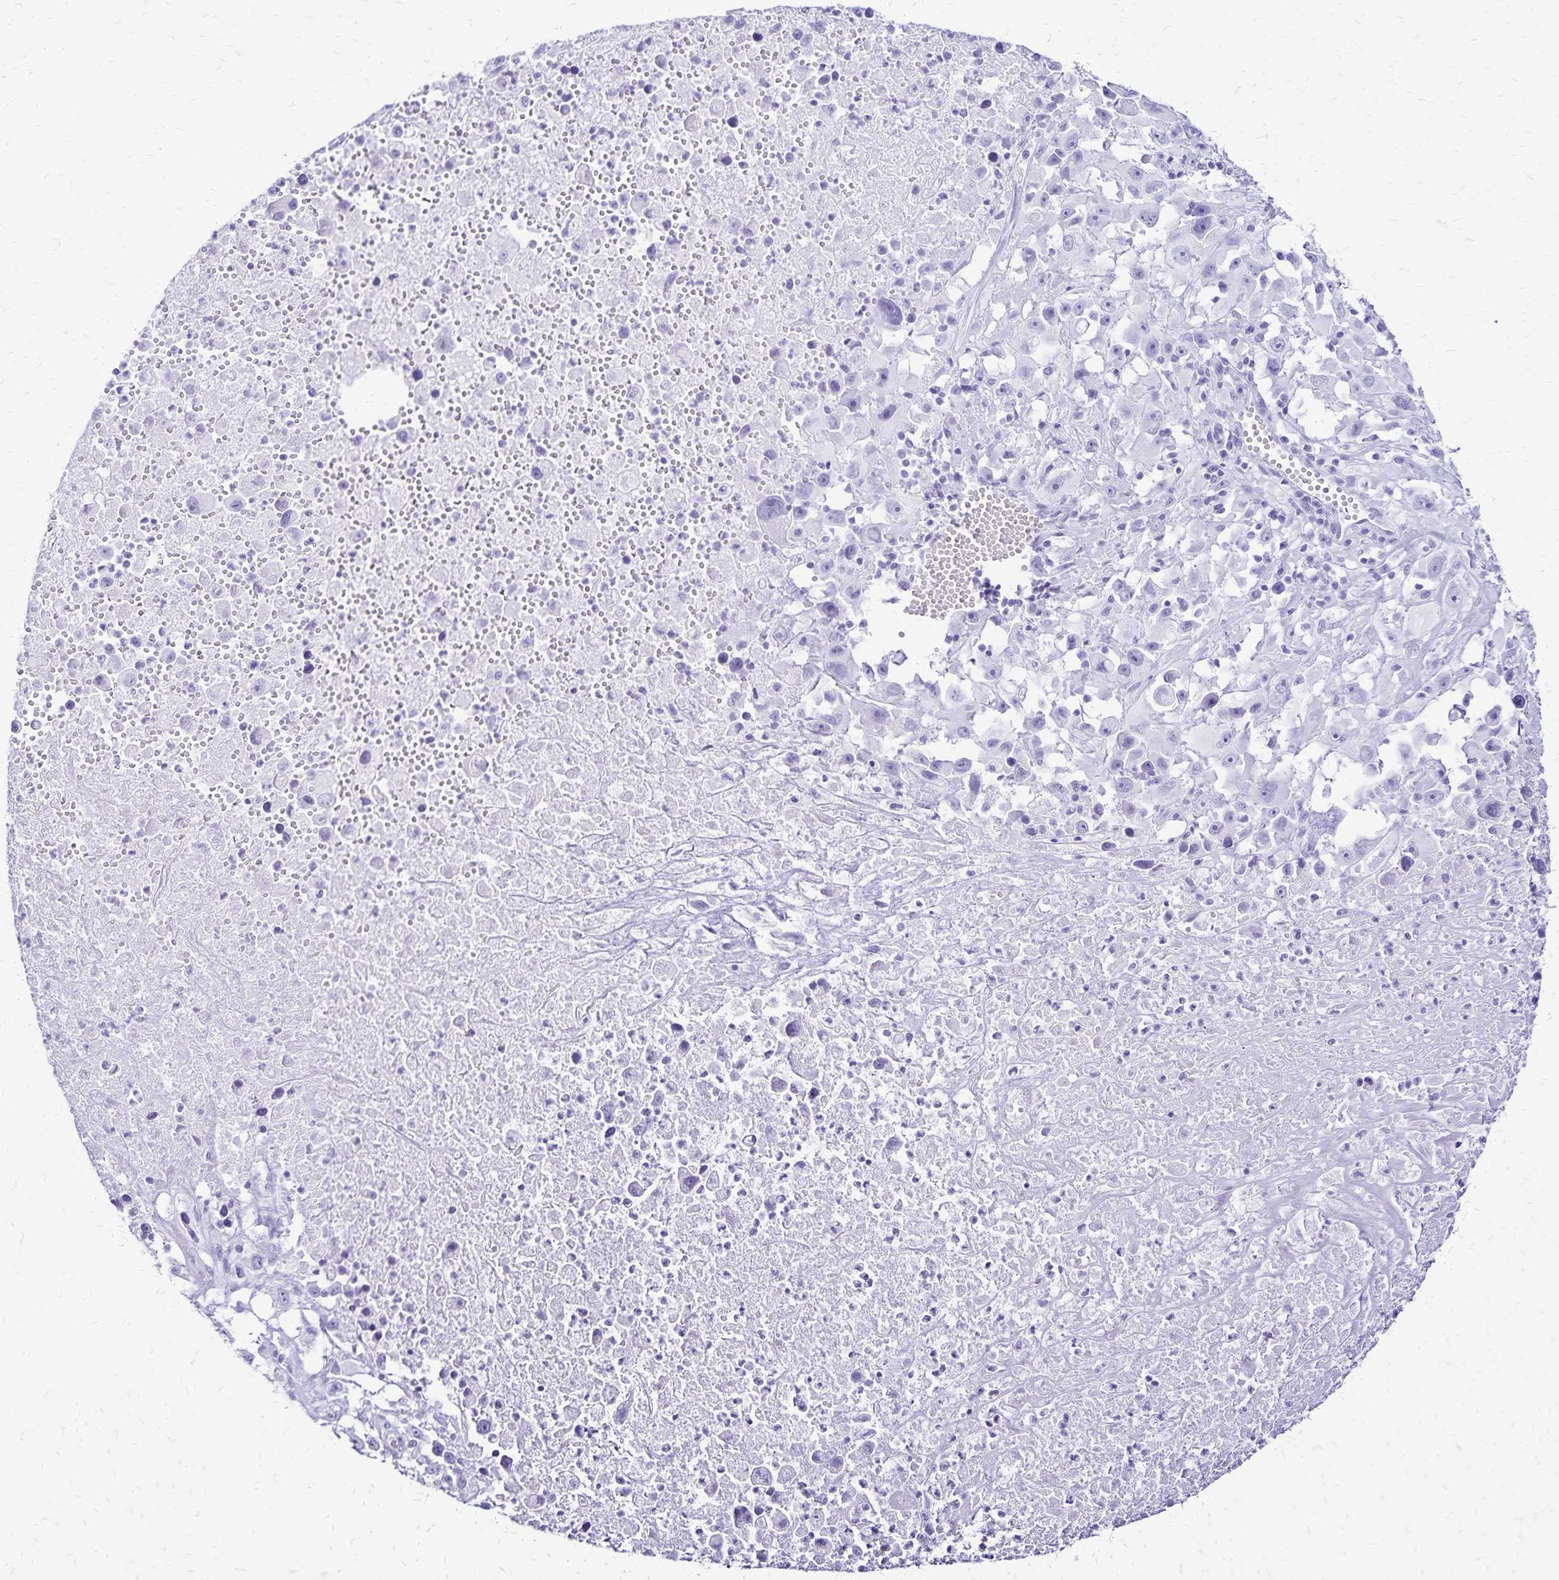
{"staining": {"intensity": "negative", "quantity": "none", "location": "none"}, "tissue": "melanoma", "cell_type": "Tumor cells", "image_type": "cancer", "snomed": [{"axis": "morphology", "description": "Malignant melanoma, Metastatic site"}, {"axis": "topography", "description": "Soft tissue"}], "caption": "Human malignant melanoma (metastatic site) stained for a protein using immunohistochemistry exhibits no positivity in tumor cells.", "gene": "LIN28B", "patient": {"sex": "male", "age": 50}}